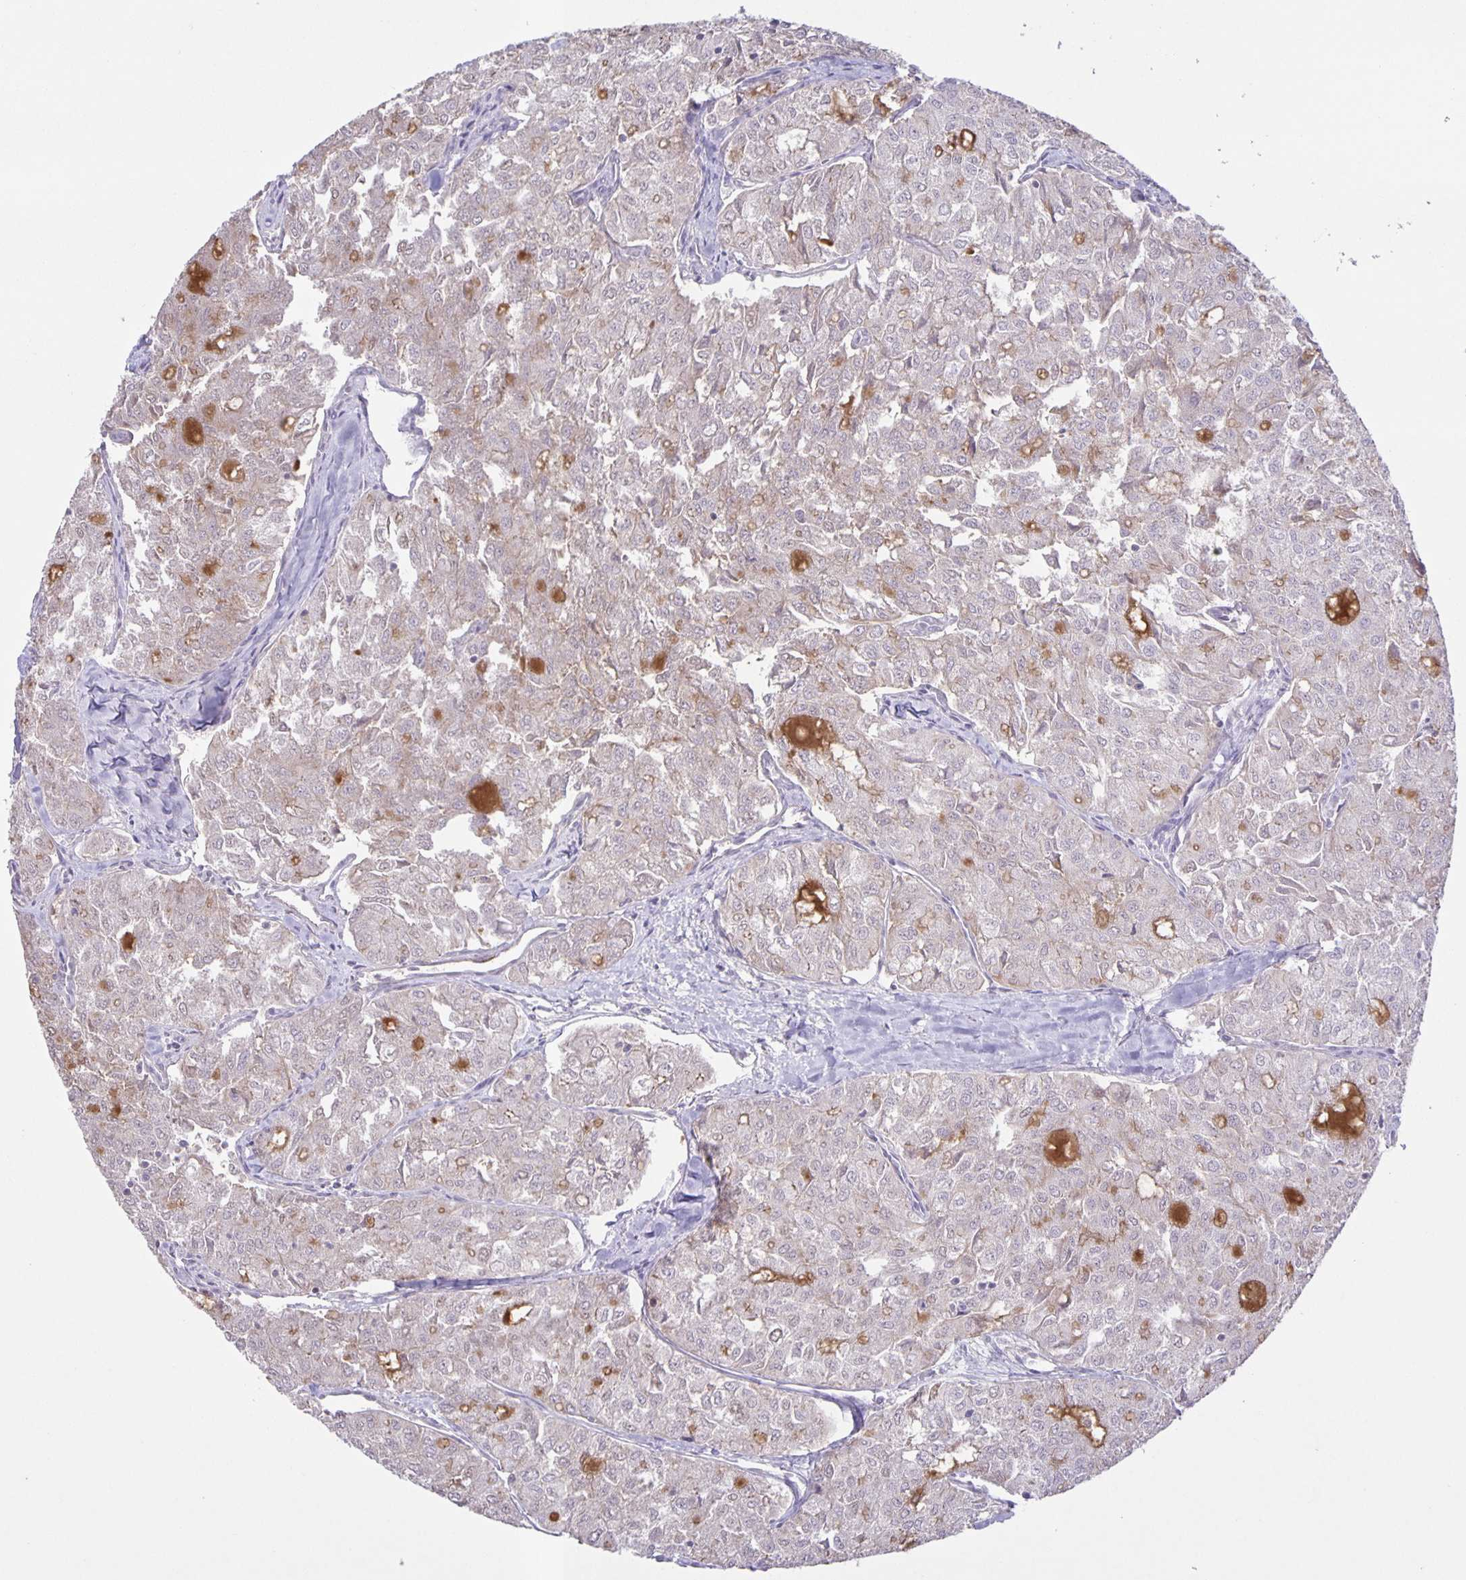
{"staining": {"intensity": "negative", "quantity": "none", "location": "none"}, "tissue": "thyroid cancer", "cell_type": "Tumor cells", "image_type": "cancer", "snomed": [{"axis": "morphology", "description": "Follicular adenoma carcinoma, NOS"}, {"axis": "topography", "description": "Thyroid gland"}], "caption": "High magnification brightfield microscopy of thyroid cancer (follicular adenoma carcinoma) stained with DAB (3,3'-diaminobenzidine) (brown) and counterstained with hematoxylin (blue): tumor cells show no significant staining. (DAB immunohistochemistry, high magnification).", "gene": "SRCIN1", "patient": {"sex": "male", "age": 75}}